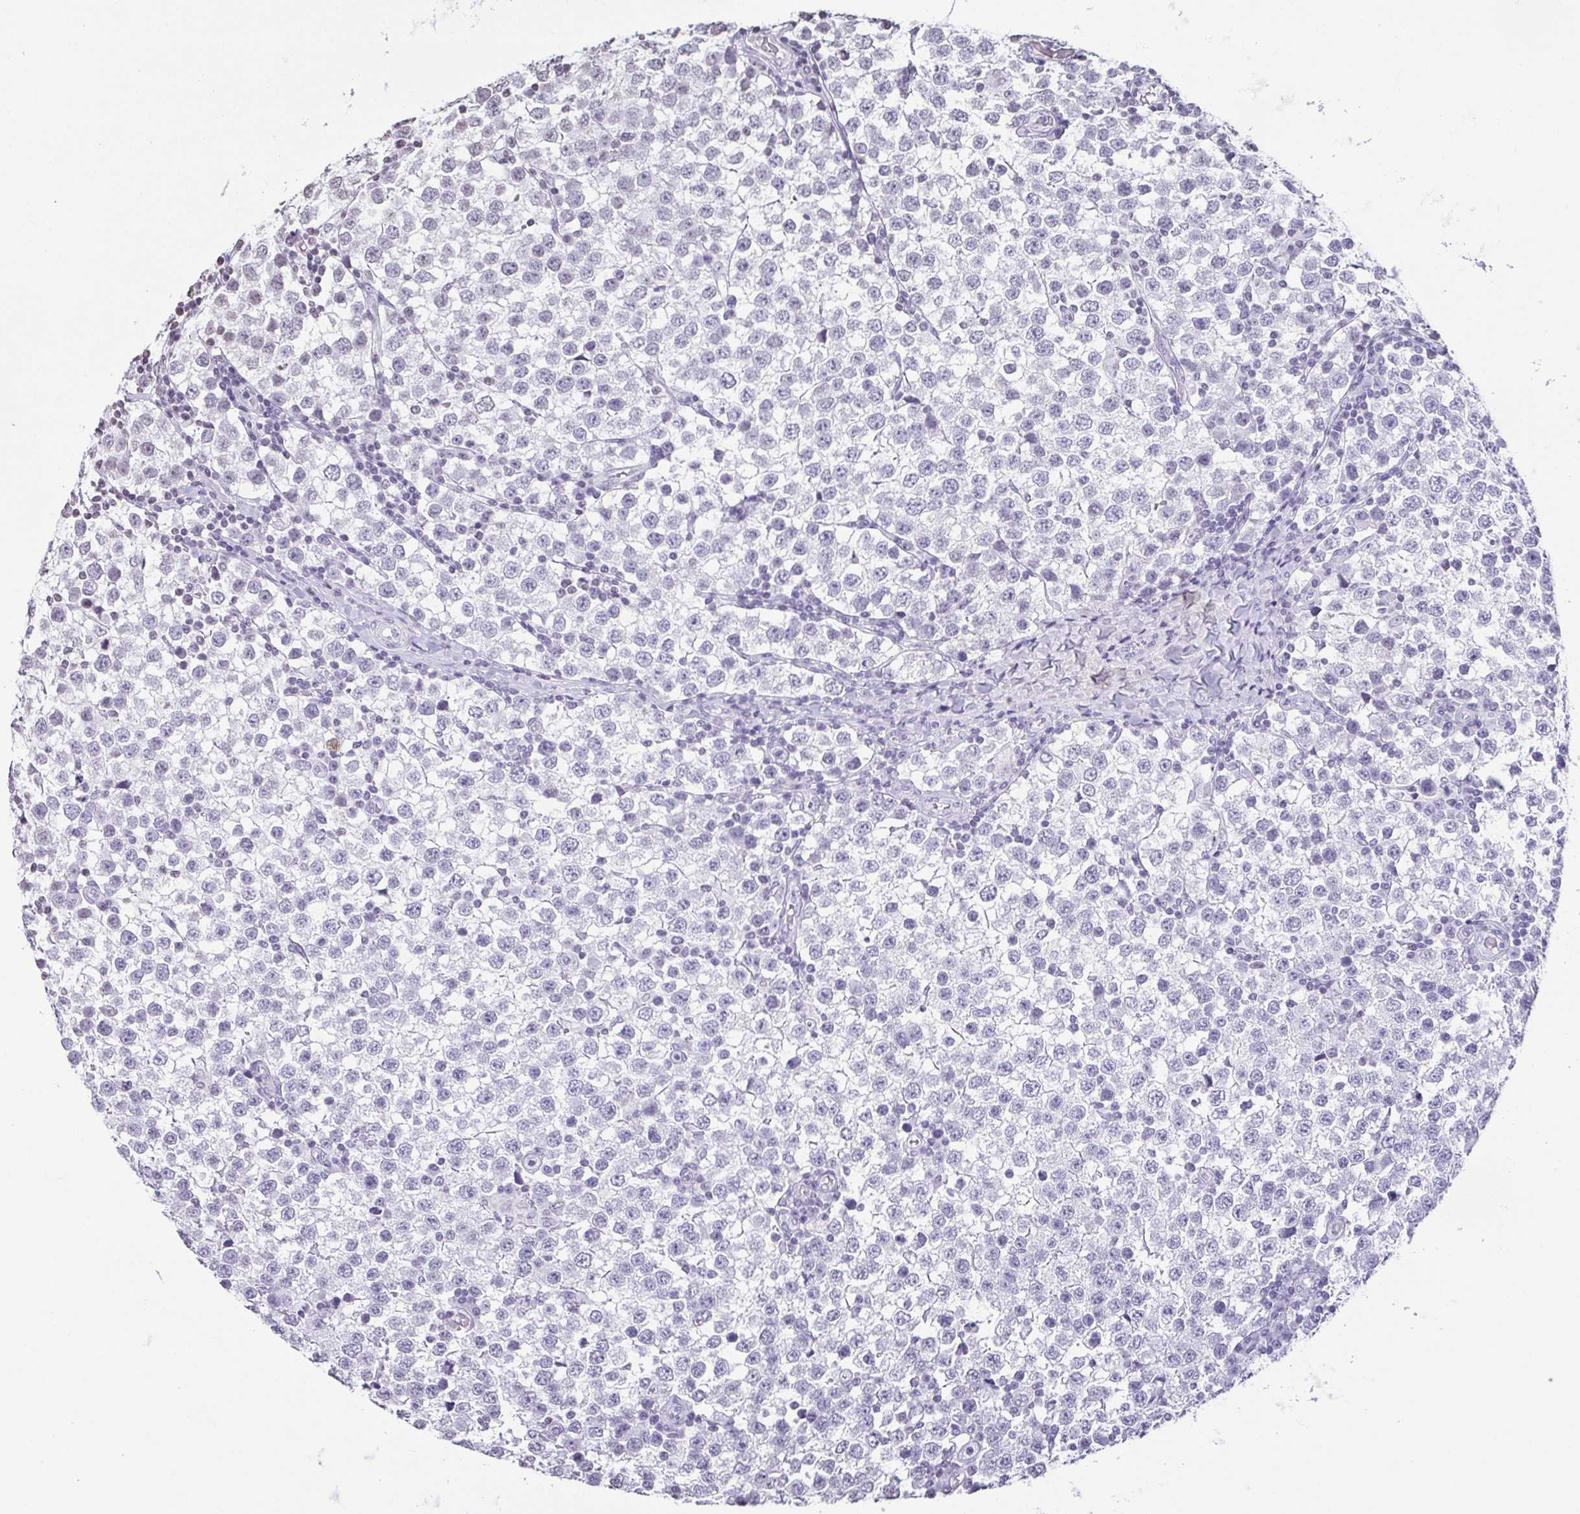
{"staining": {"intensity": "negative", "quantity": "none", "location": "none"}, "tissue": "testis cancer", "cell_type": "Tumor cells", "image_type": "cancer", "snomed": [{"axis": "morphology", "description": "Seminoma, NOS"}, {"axis": "topography", "description": "Testis"}], "caption": "The histopathology image shows no staining of tumor cells in testis cancer. Brightfield microscopy of IHC stained with DAB (brown) and hematoxylin (blue), captured at high magnification.", "gene": "VCY1B", "patient": {"sex": "male", "age": 34}}